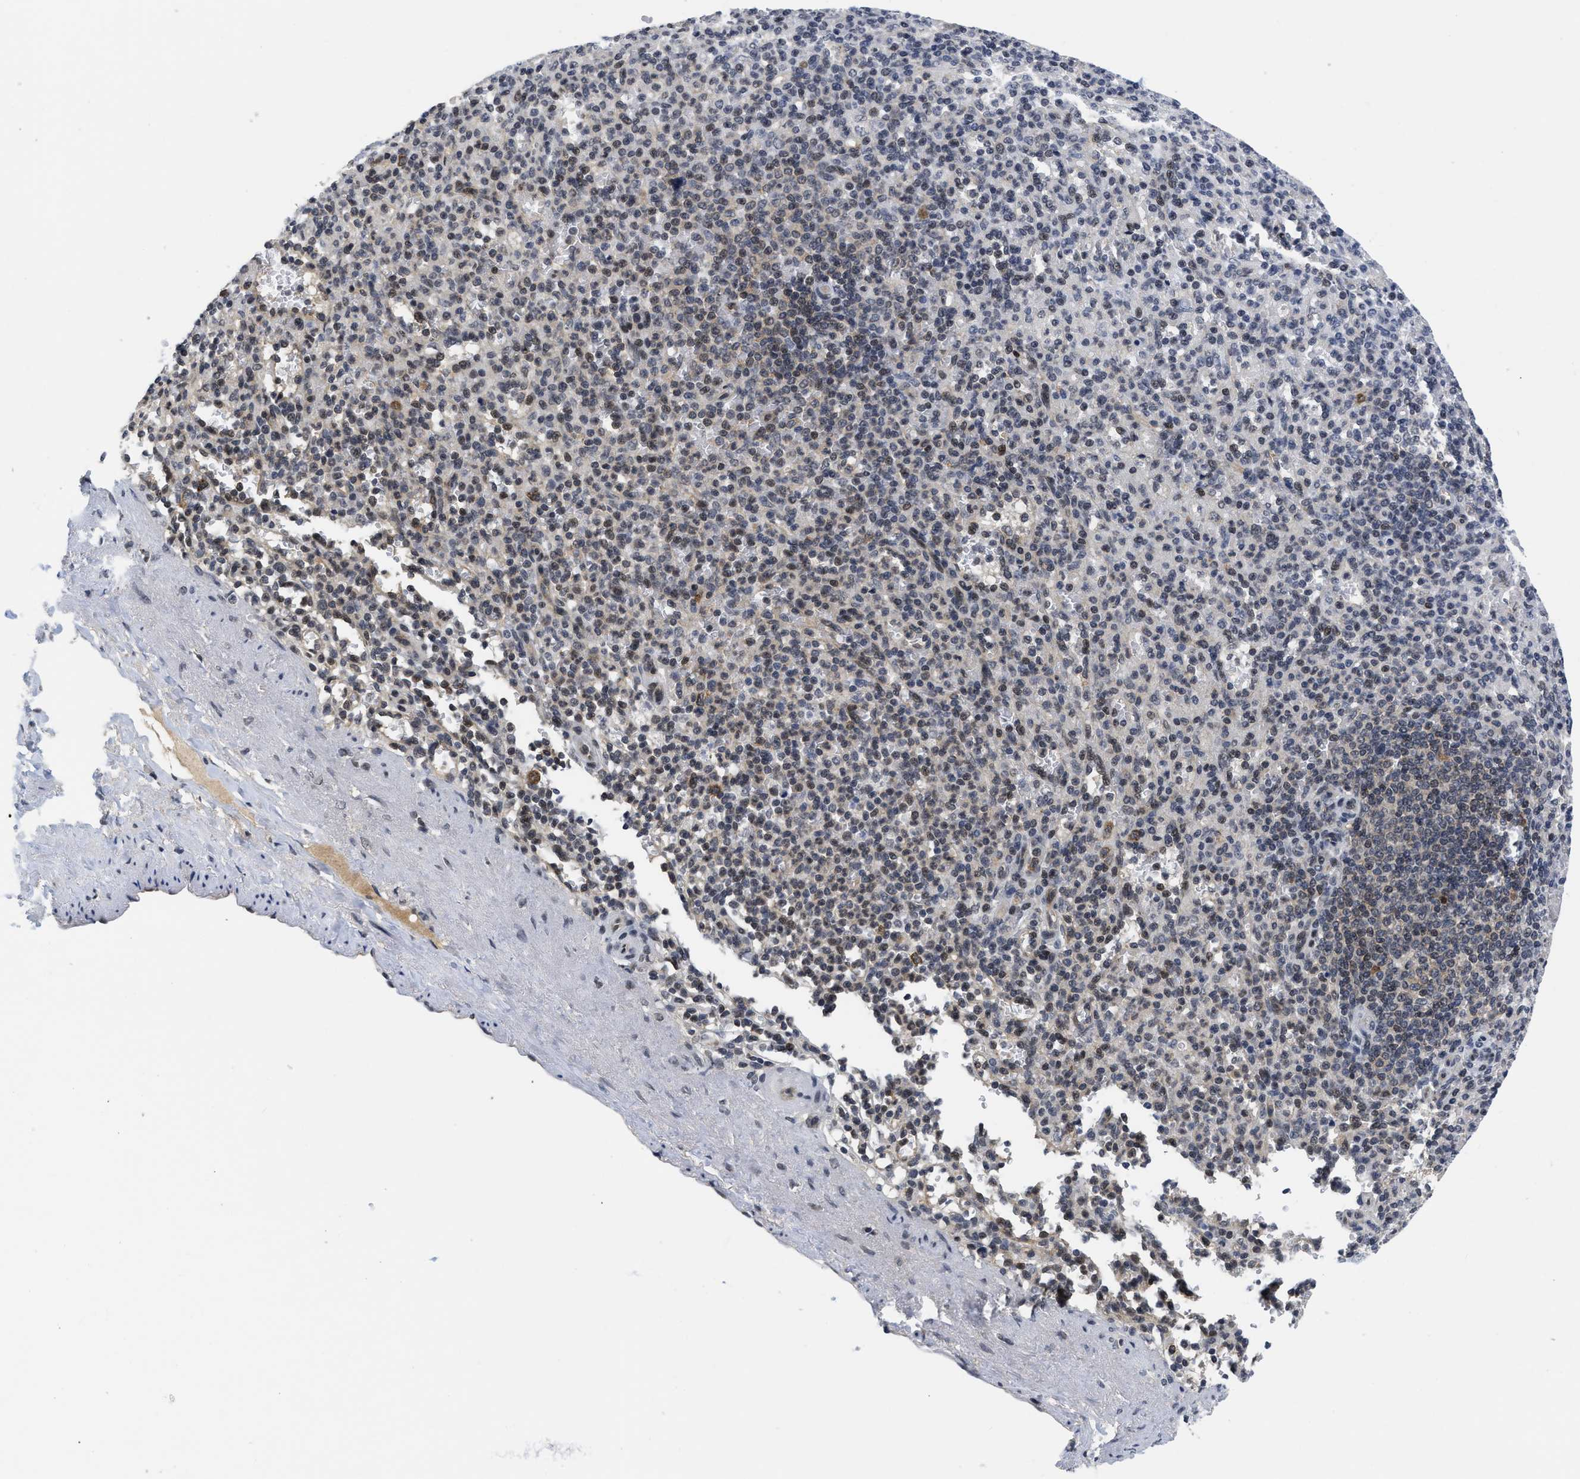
{"staining": {"intensity": "moderate", "quantity": "<25%", "location": "nuclear"}, "tissue": "spleen", "cell_type": "Cells in red pulp", "image_type": "normal", "snomed": [{"axis": "morphology", "description": "Normal tissue, NOS"}, {"axis": "topography", "description": "Spleen"}], "caption": "Cells in red pulp show low levels of moderate nuclear expression in about <25% of cells in benign human spleen. (IHC, brightfield microscopy, high magnification).", "gene": "HIF1A", "patient": {"sex": "female", "age": 74}}